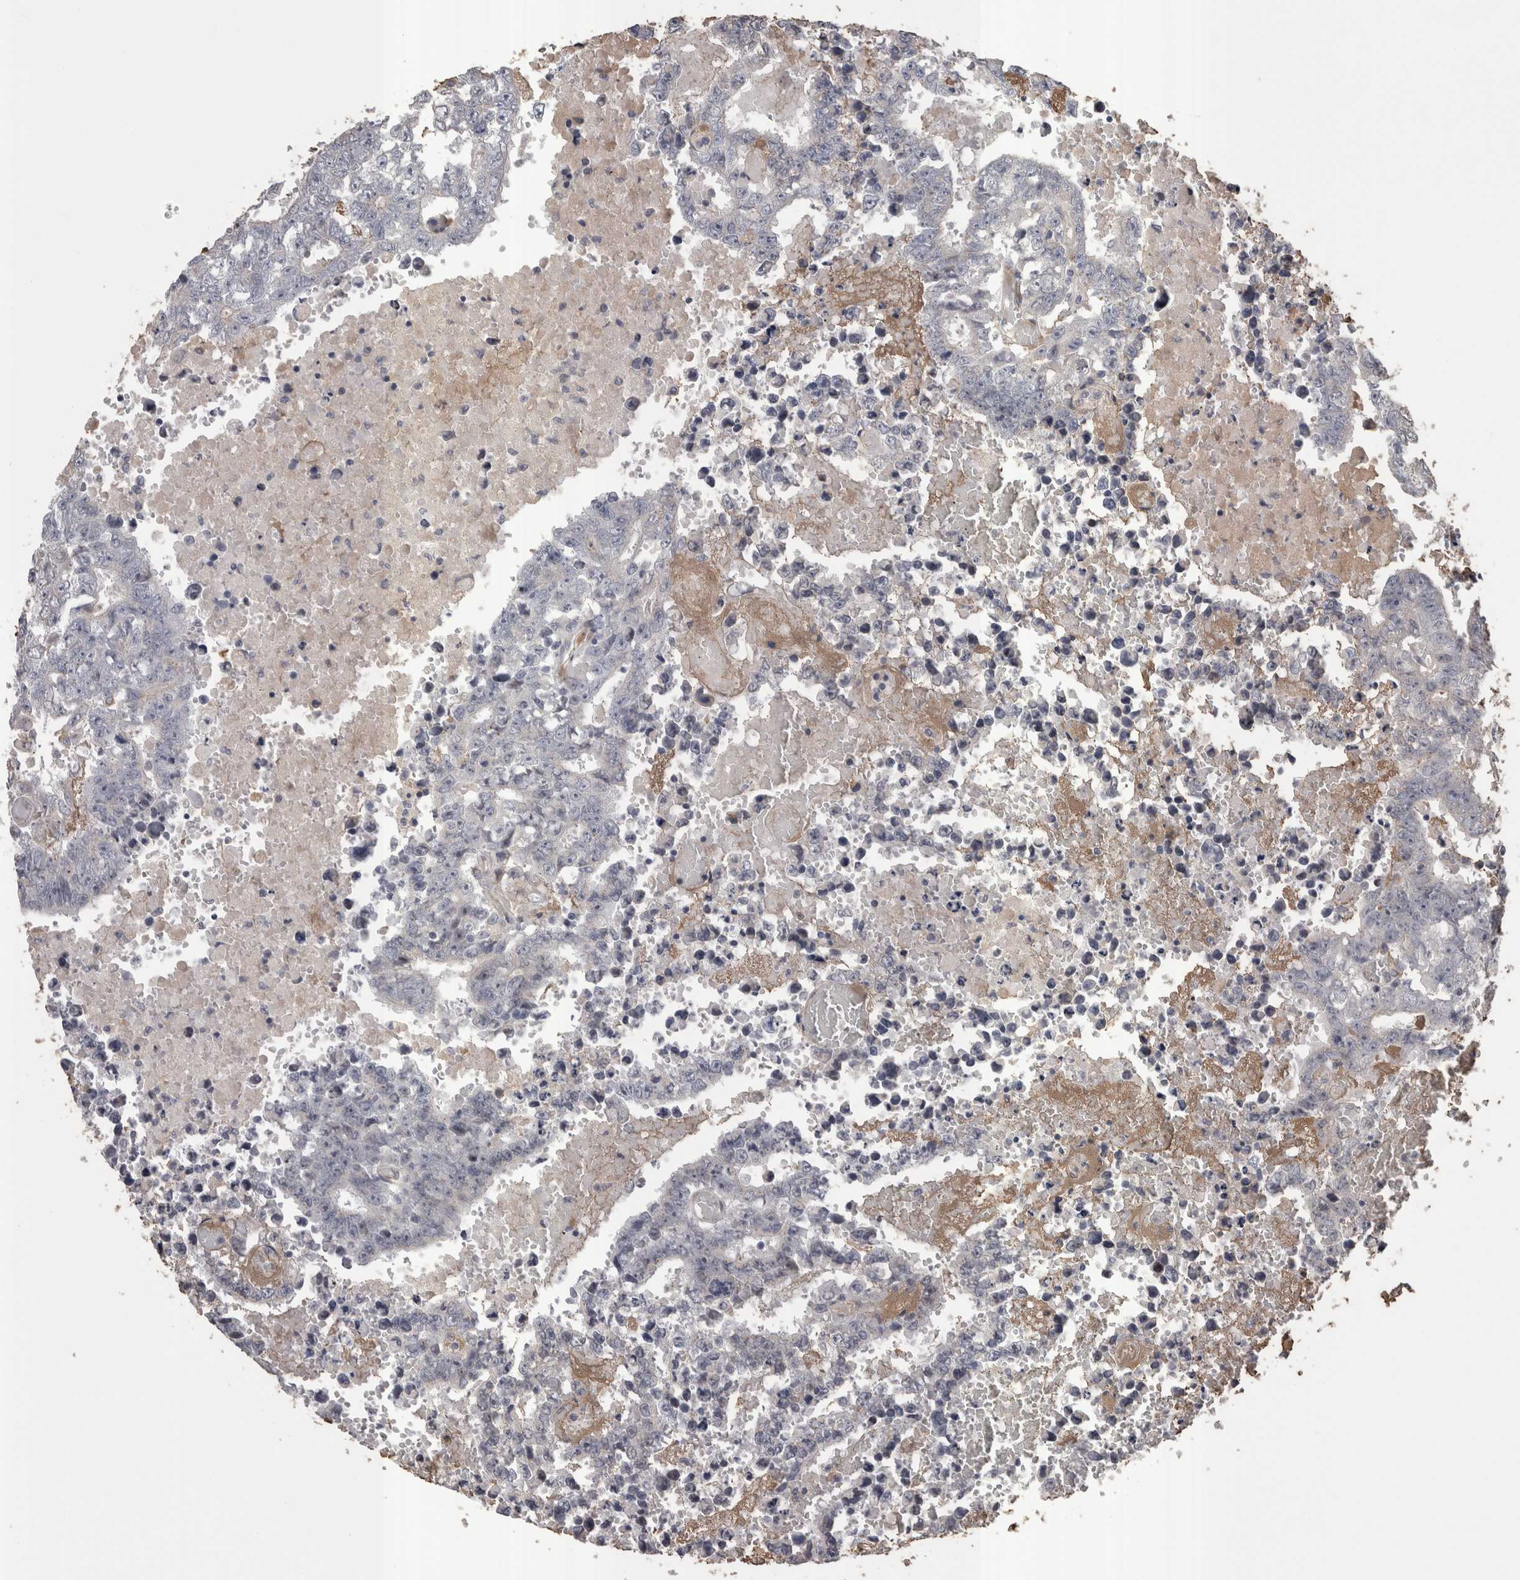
{"staining": {"intensity": "negative", "quantity": "none", "location": "none"}, "tissue": "testis cancer", "cell_type": "Tumor cells", "image_type": "cancer", "snomed": [{"axis": "morphology", "description": "Carcinoma, Embryonal, NOS"}, {"axis": "topography", "description": "Testis"}], "caption": "IHC micrograph of neoplastic tissue: embryonal carcinoma (testis) stained with DAB reveals no significant protein expression in tumor cells.", "gene": "STC1", "patient": {"sex": "male", "age": 25}}